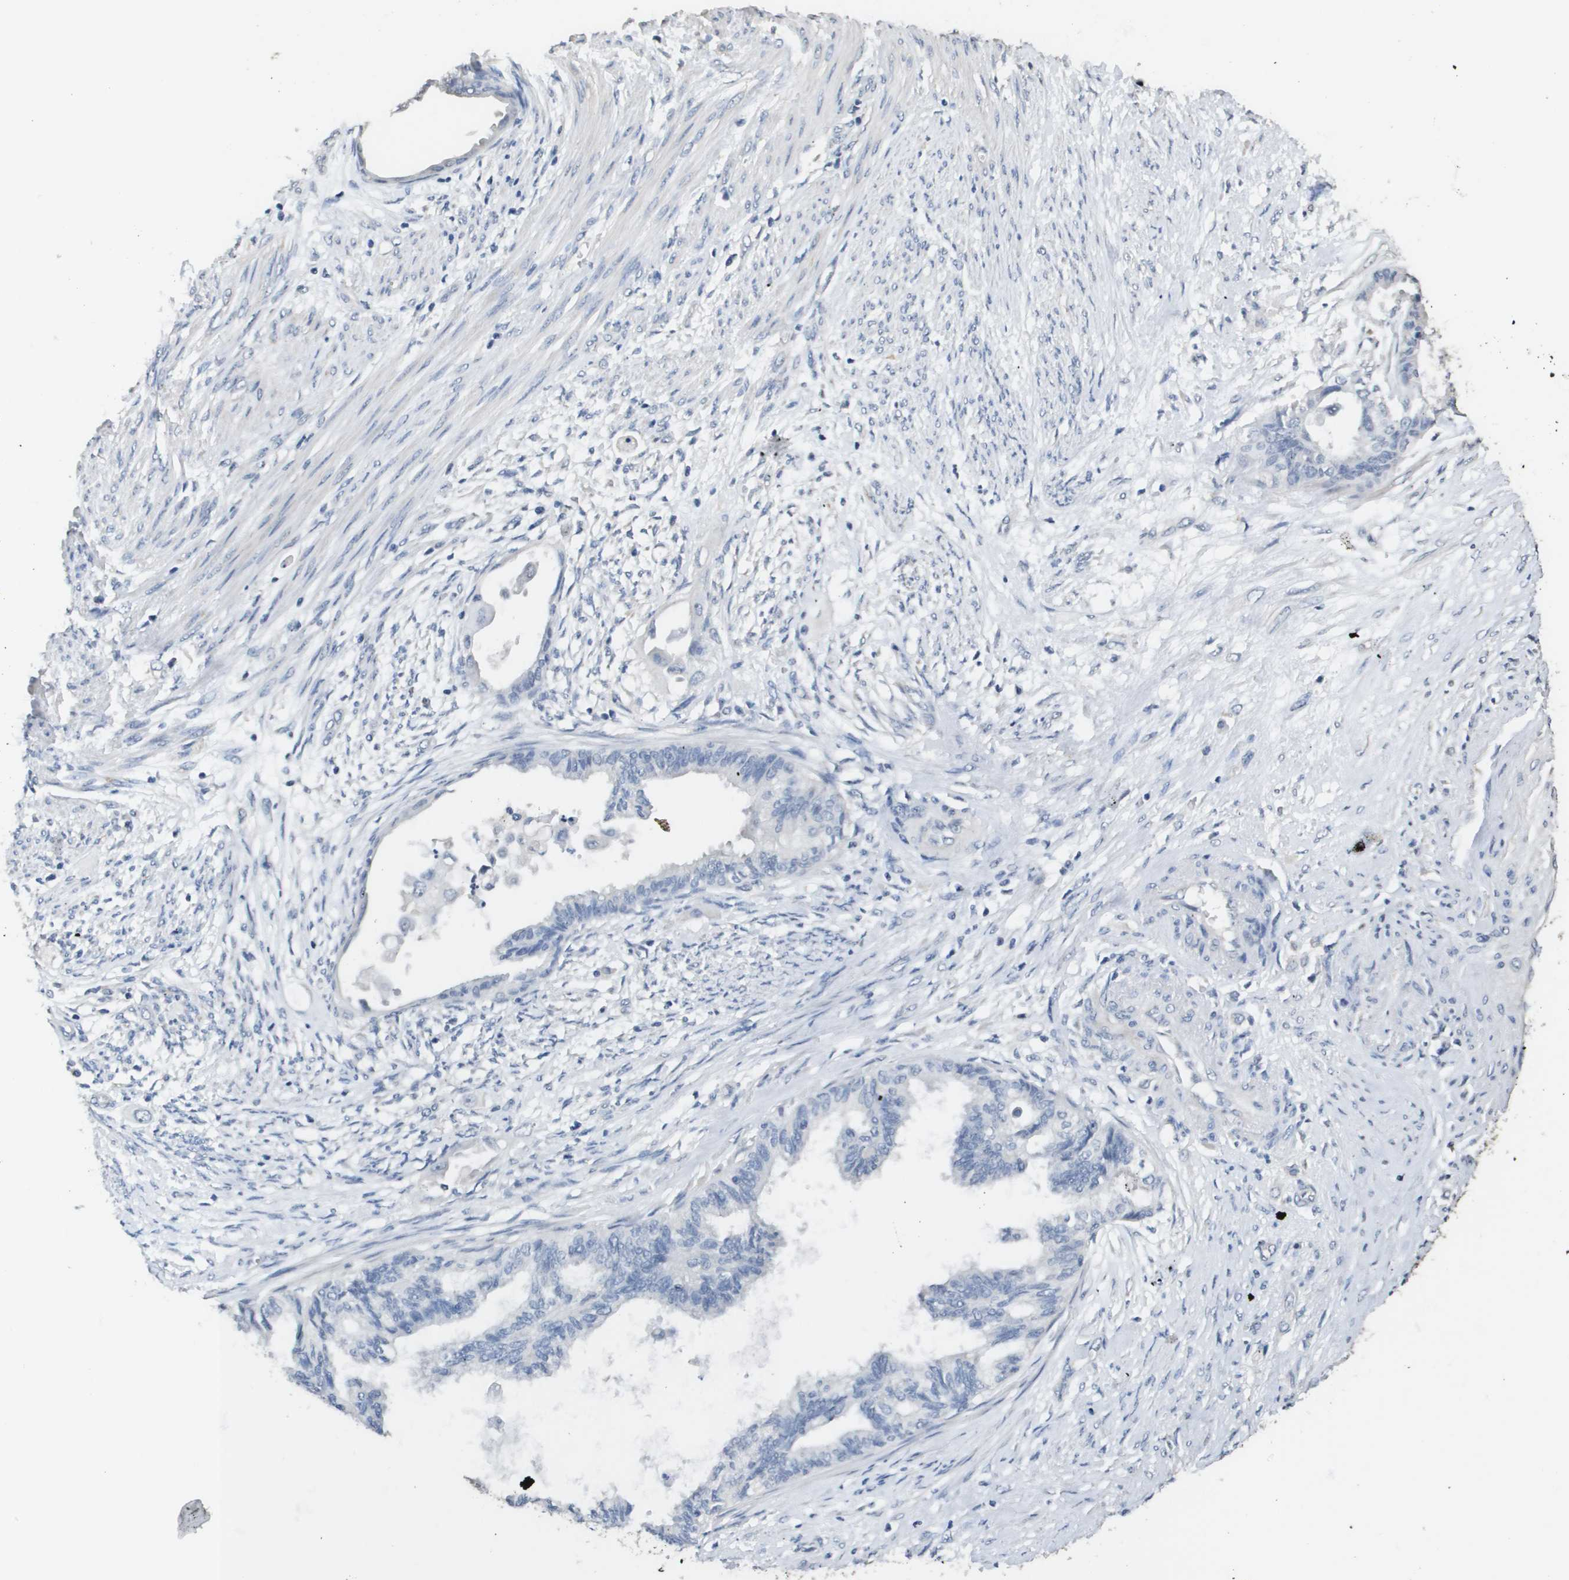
{"staining": {"intensity": "negative", "quantity": "none", "location": "none"}, "tissue": "cervical cancer", "cell_type": "Tumor cells", "image_type": "cancer", "snomed": [{"axis": "morphology", "description": "Normal tissue, NOS"}, {"axis": "morphology", "description": "Adenocarcinoma, NOS"}, {"axis": "topography", "description": "Cervix"}, {"axis": "topography", "description": "Endometrium"}], "caption": "Immunohistochemical staining of cervical cancer (adenocarcinoma) shows no significant staining in tumor cells.", "gene": "MT3", "patient": {"sex": "female", "age": 86}}